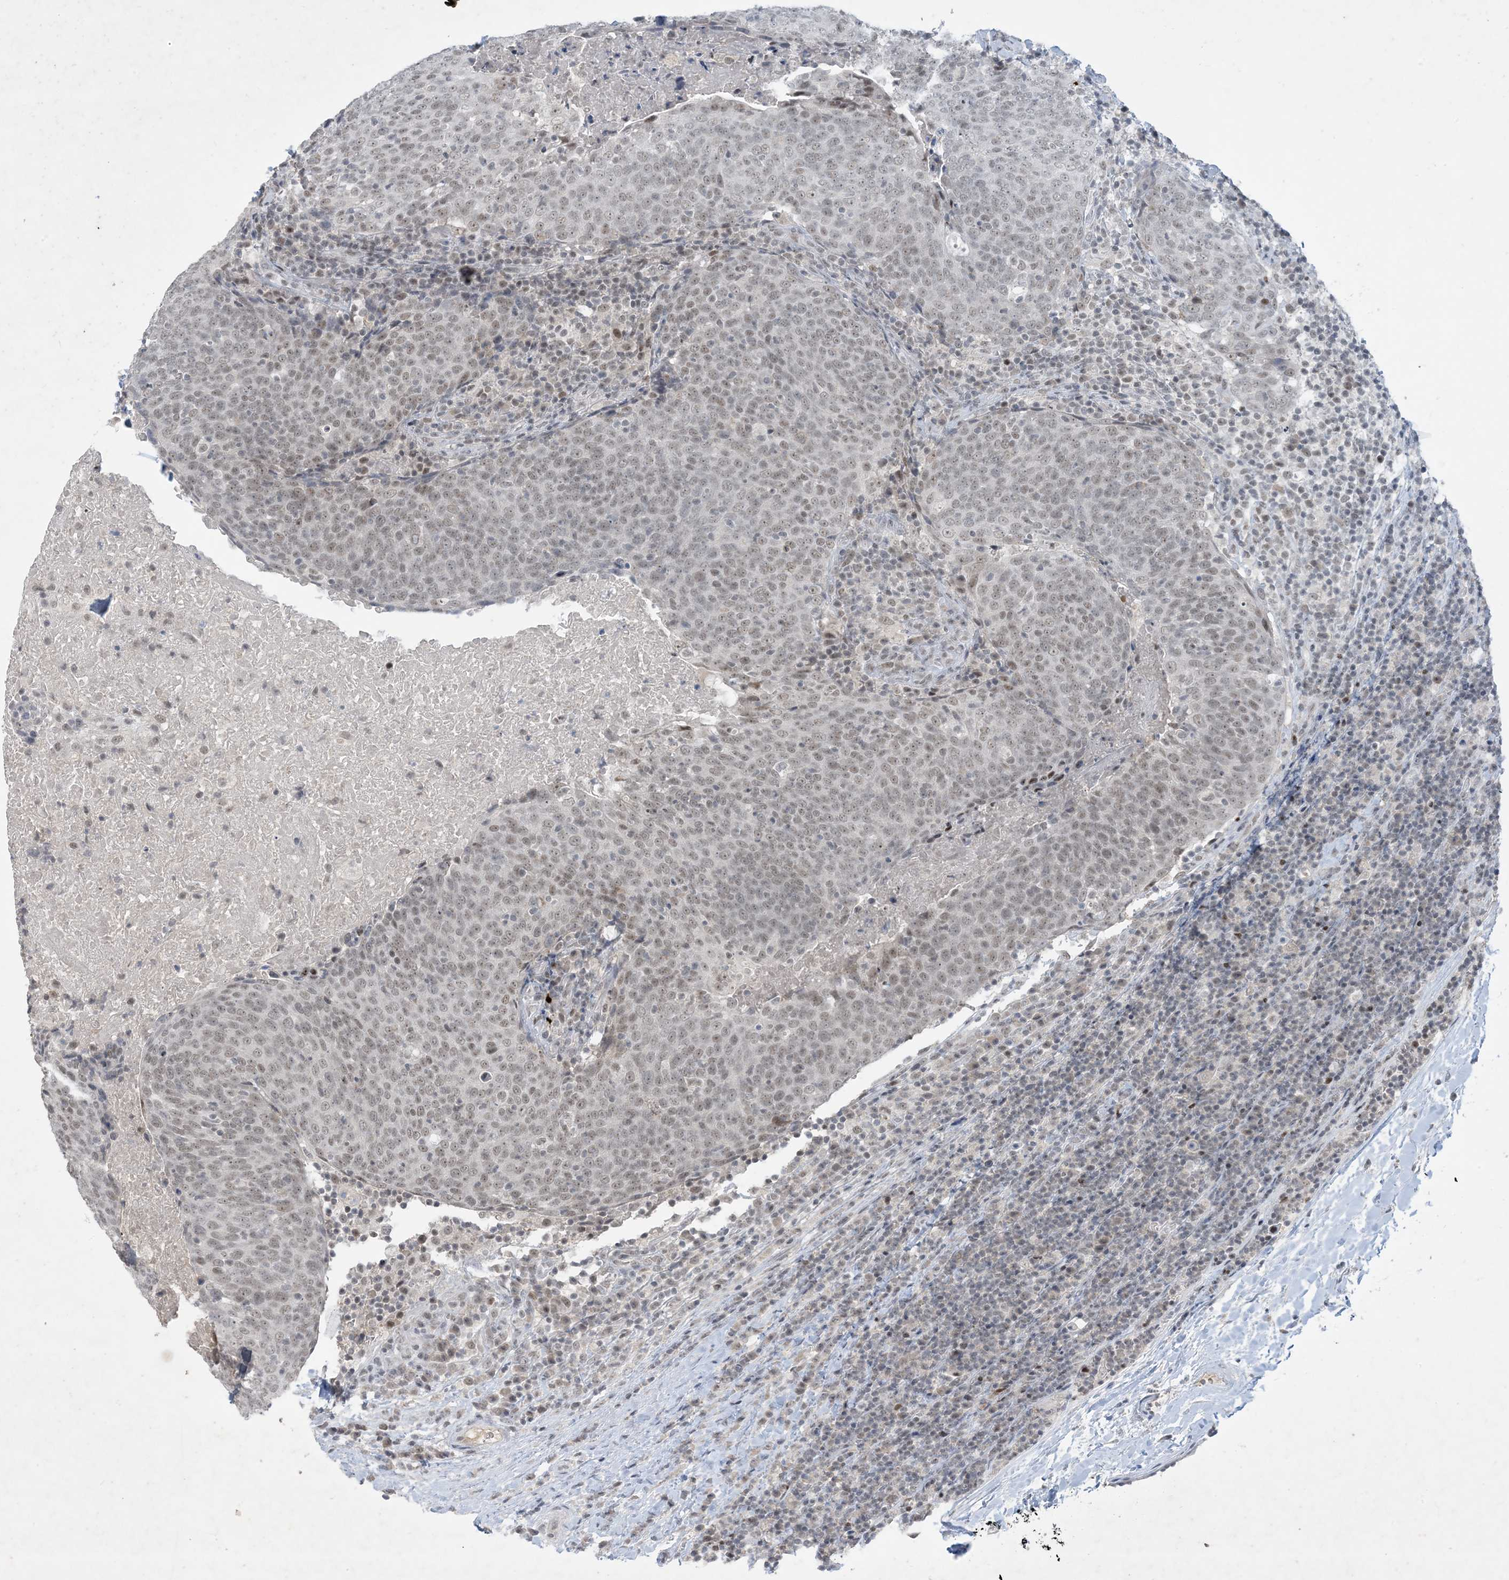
{"staining": {"intensity": "weak", "quantity": ">75%", "location": "nuclear"}, "tissue": "head and neck cancer", "cell_type": "Tumor cells", "image_type": "cancer", "snomed": [{"axis": "morphology", "description": "Squamous cell carcinoma, NOS"}, {"axis": "morphology", "description": "Squamous cell carcinoma, metastatic, NOS"}, {"axis": "topography", "description": "Lymph node"}, {"axis": "topography", "description": "Head-Neck"}], "caption": "An immunohistochemistry image of tumor tissue is shown. Protein staining in brown shows weak nuclear positivity in head and neck metastatic squamous cell carcinoma within tumor cells.", "gene": "ZNF674", "patient": {"sex": "male", "age": 62}}